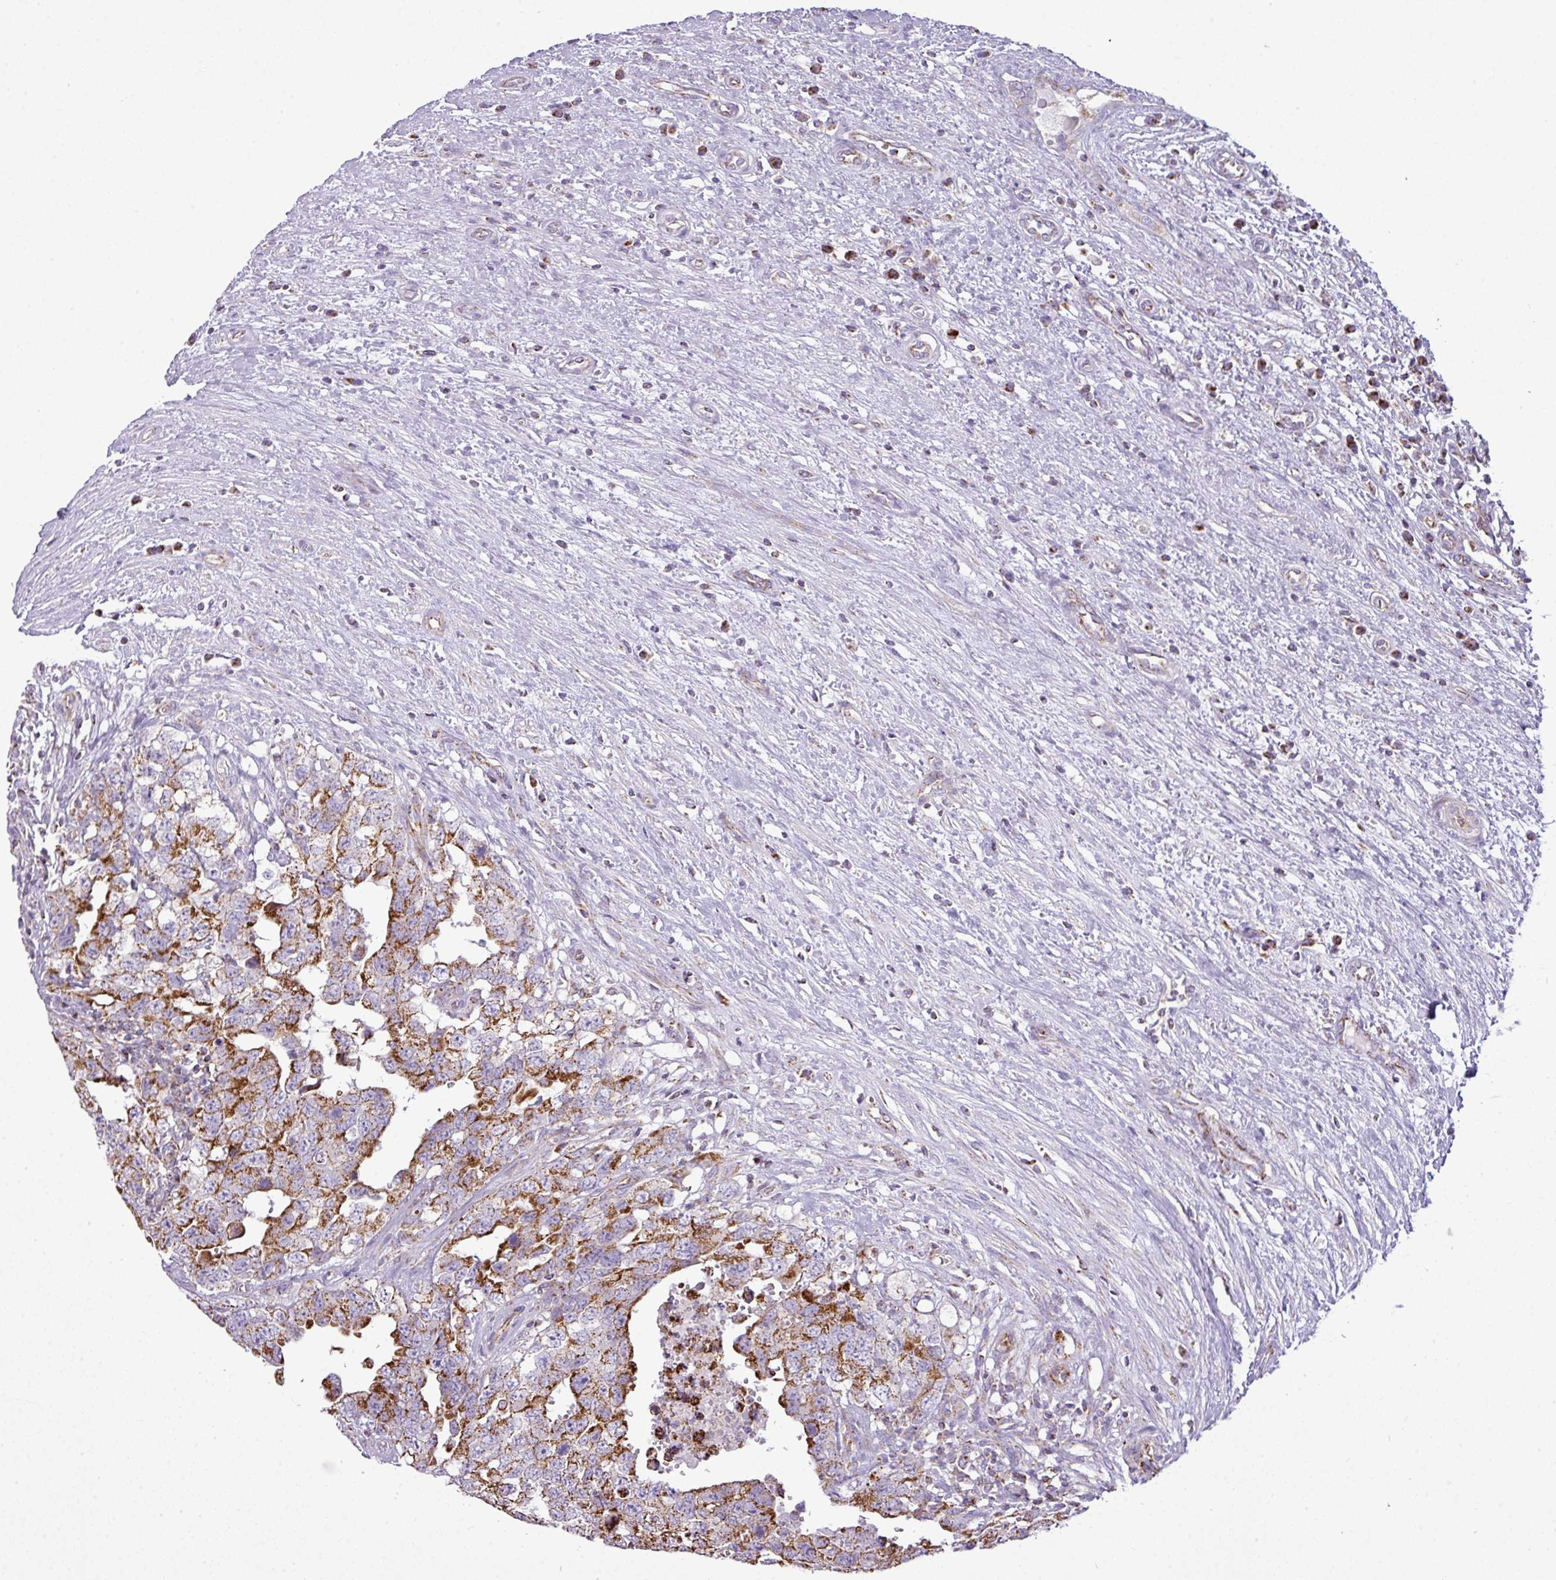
{"staining": {"intensity": "strong", "quantity": ">75%", "location": "cytoplasmic/membranous"}, "tissue": "testis cancer", "cell_type": "Tumor cells", "image_type": "cancer", "snomed": [{"axis": "morphology", "description": "Seminoma, NOS"}, {"axis": "morphology", "description": "Carcinoma, Embryonal, NOS"}, {"axis": "topography", "description": "Testis"}], "caption": "Brown immunohistochemical staining in human testis cancer (embryonal carcinoma) demonstrates strong cytoplasmic/membranous positivity in about >75% of tumor cells.", "gene": "ZNF81", "patient": {"sex": "male", "age": 29}}